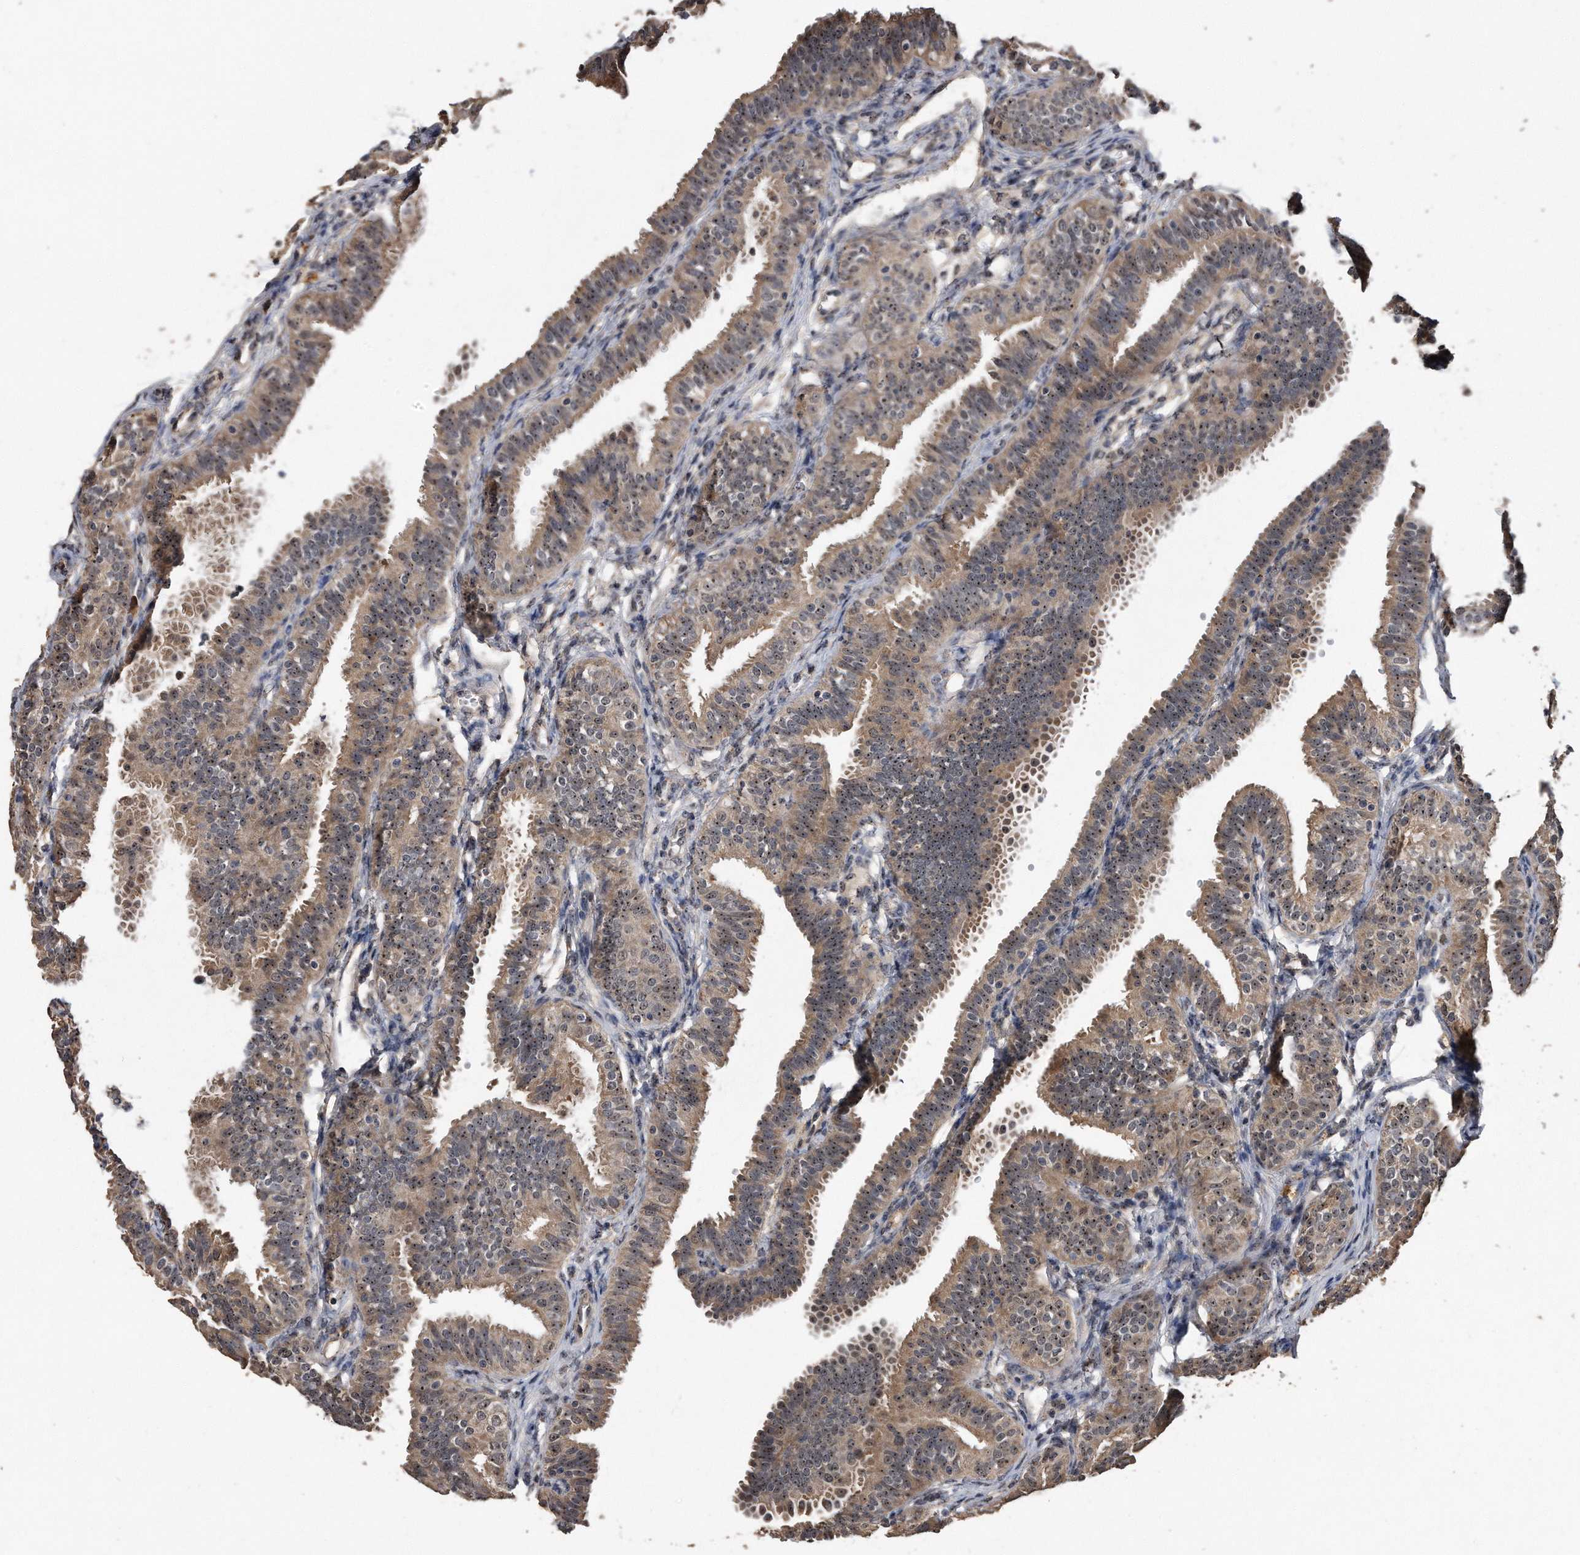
{"staining": {"intensity": "moderate", "quantity": "25%-75%", "location": "cytoplasmic/membranous,nuclear"}, "tissue": "fallopian tube", "cell_type": "Glandular cells", "image_type": "normal", "snomed": [{"axis": "morphology", "description": "Normal tissue, NOS"}, {"axis": "topography", "description": "Fallopian tube"}], "caption": "Moderate cytoplasmic/membranous,nuclear protein staining is seen in about 25%-75% of glandular cells in fallopian tube. (Brightfield microscopy of DAB IHC at high magnification).", "gene": "PELO", "patient": {"sex": "female", "age": 35}}